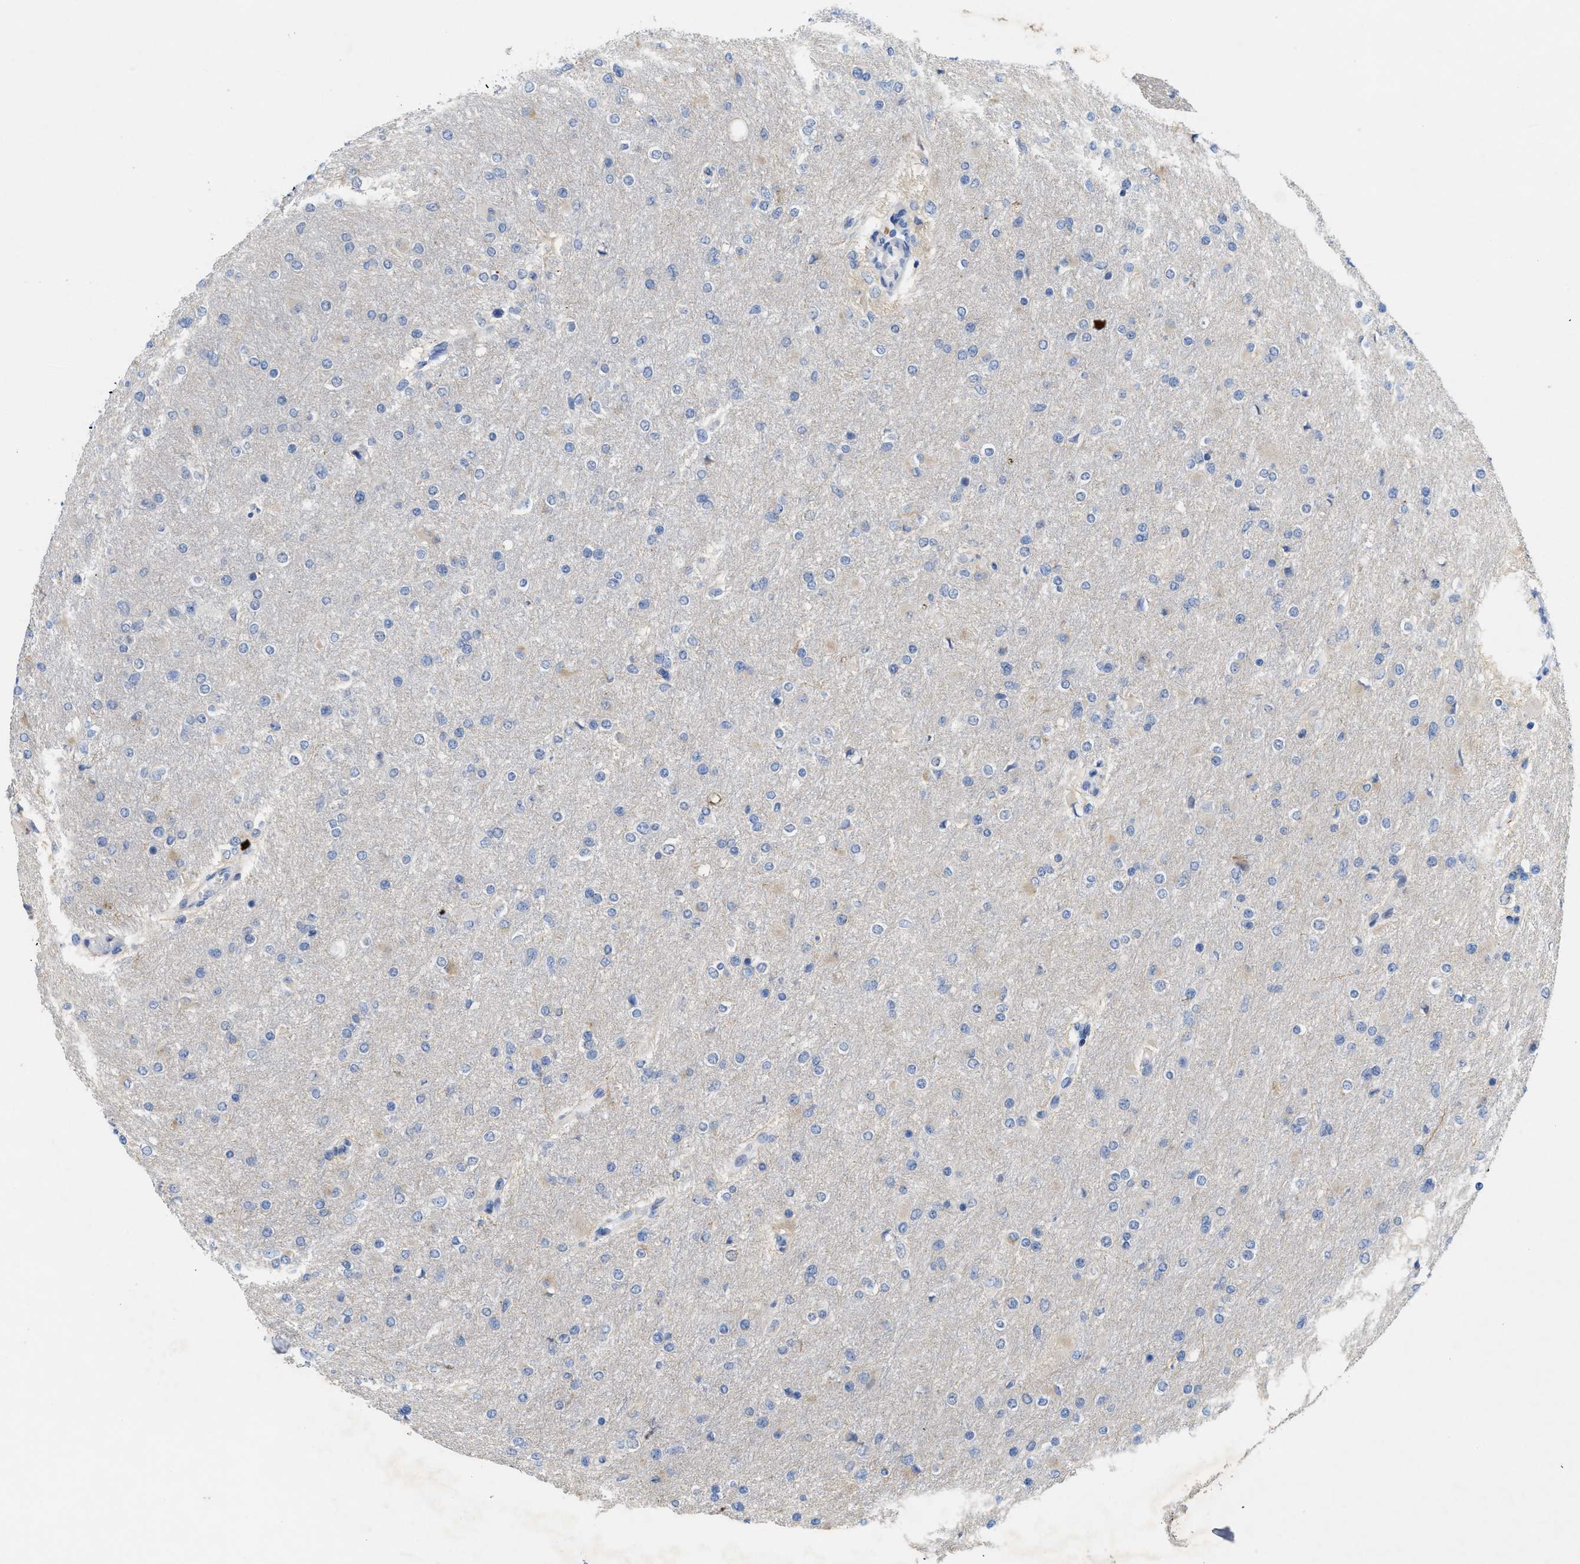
{"staining": {"intensity": "negative", "quantity": "none", "location": "none"}, "tissue": "glioma", "cell_type": "Tumor cells", "image_type": "cancer", "snomed": [{"axis": "morphology", "description": "Glioma, malignant, High grade"}, {"axis": "topography", "description": "Cerebral cortex"}], "caption": "DAB immunohistochemical staining of high-grade glioma (malignant) reveals no significant positivity in tumor cells.", "gene": "CPA2", "patient": {"sex": "female", "age": 36}}